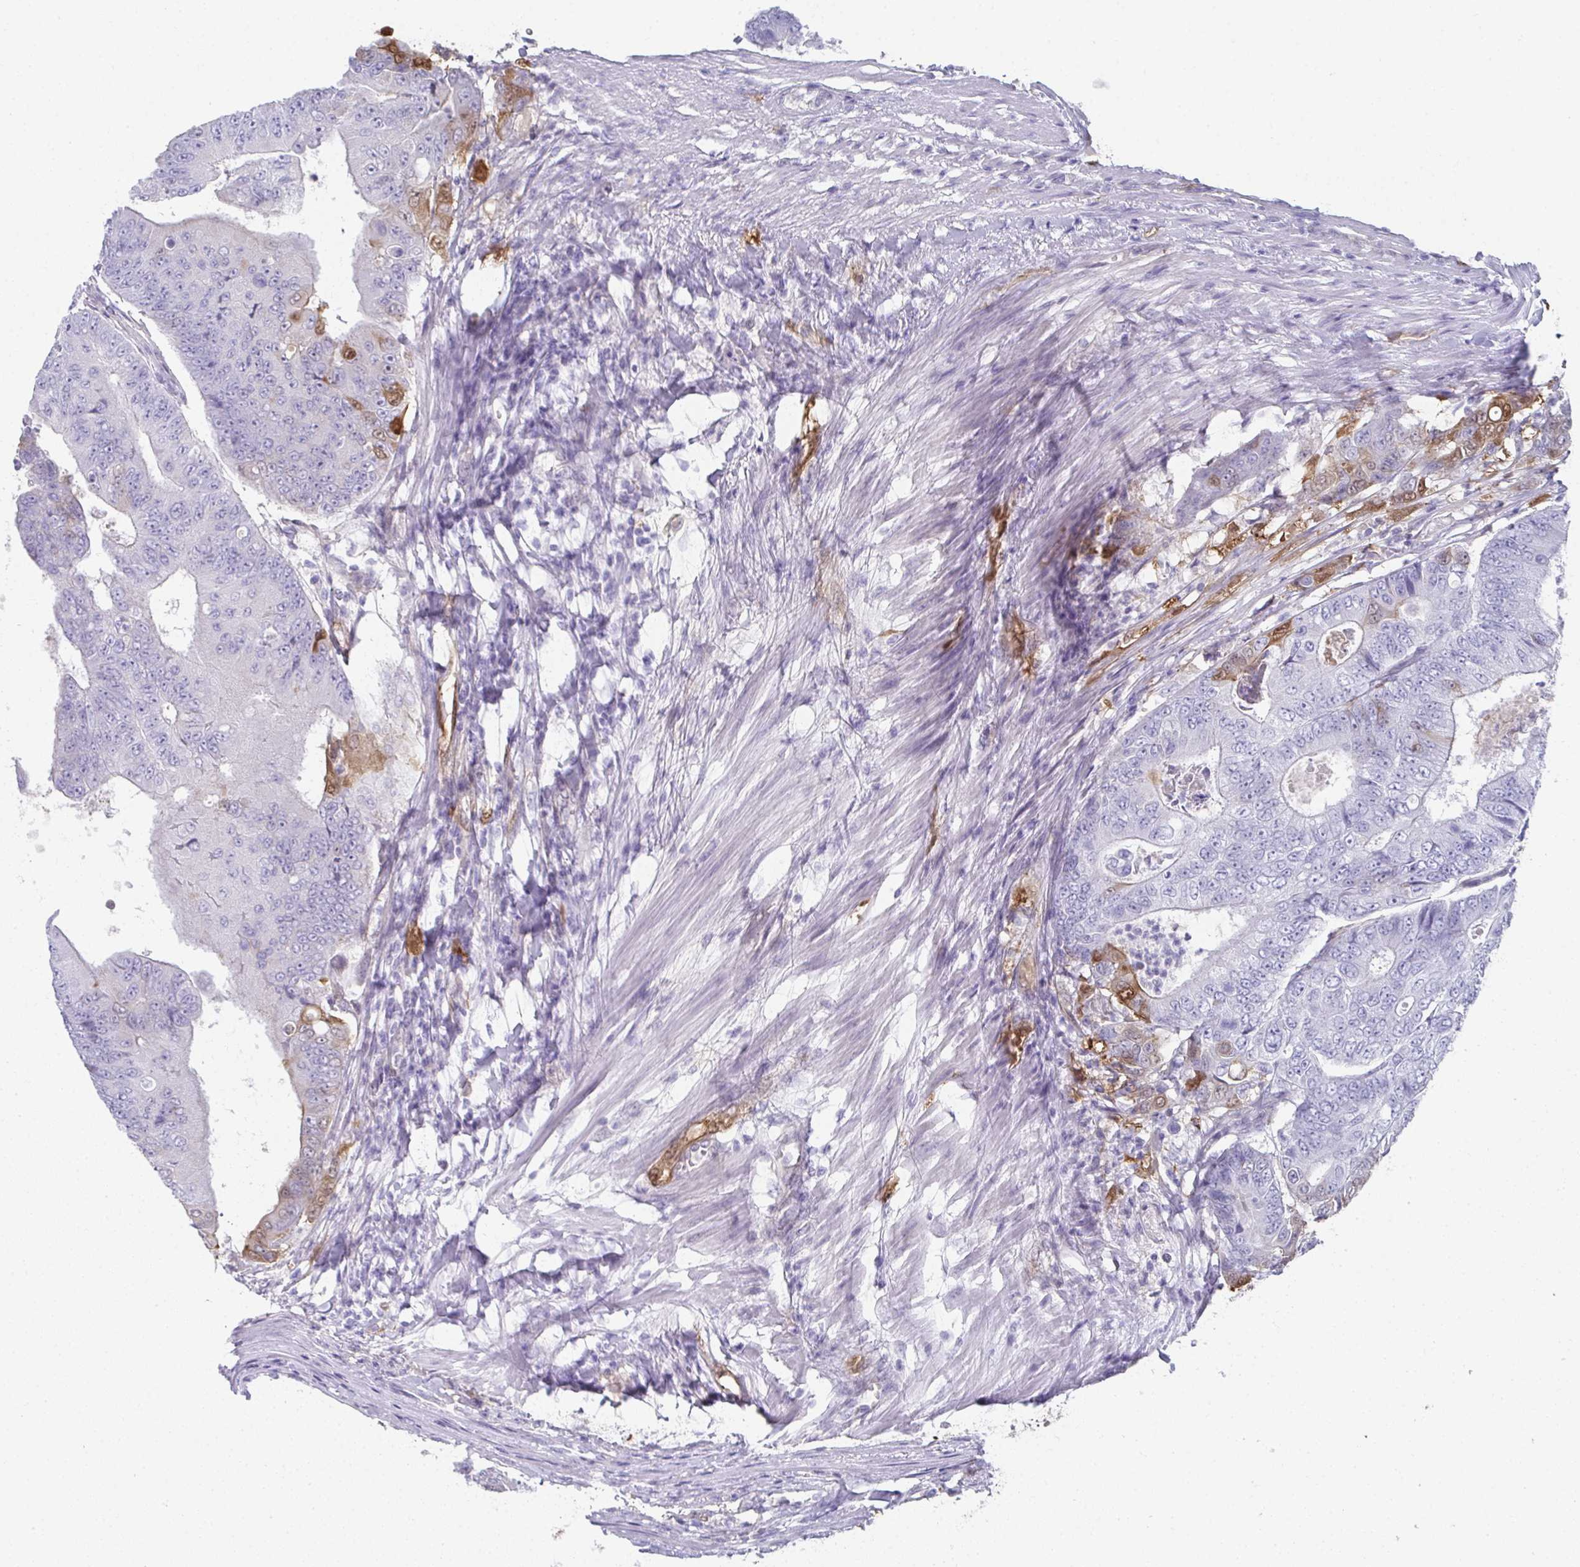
{"staining": {"intensity": "moderate", "quantity": "<25%", "location": "cytoplasmic/membranous"}, "tissue": "colorectal cancer", "cell_type": "Tumor cells", "image_type": "cancer", "snomed": [{"axis": "morphology", "description": "Adenocarcinoma, NOS"}, {"axis": "topography", "description": "Colon"}], "caption": "Immunohistochemistry (IHC) micrograph of human adenocarcinoma (colorectal) stained for a protein (brown), which displays low levels of moderate cytoplasmic/membranous staining in approximately <25% of tumor cells.", "gene": "RBP1", "patient": {"sex": "female", "age": 48}}